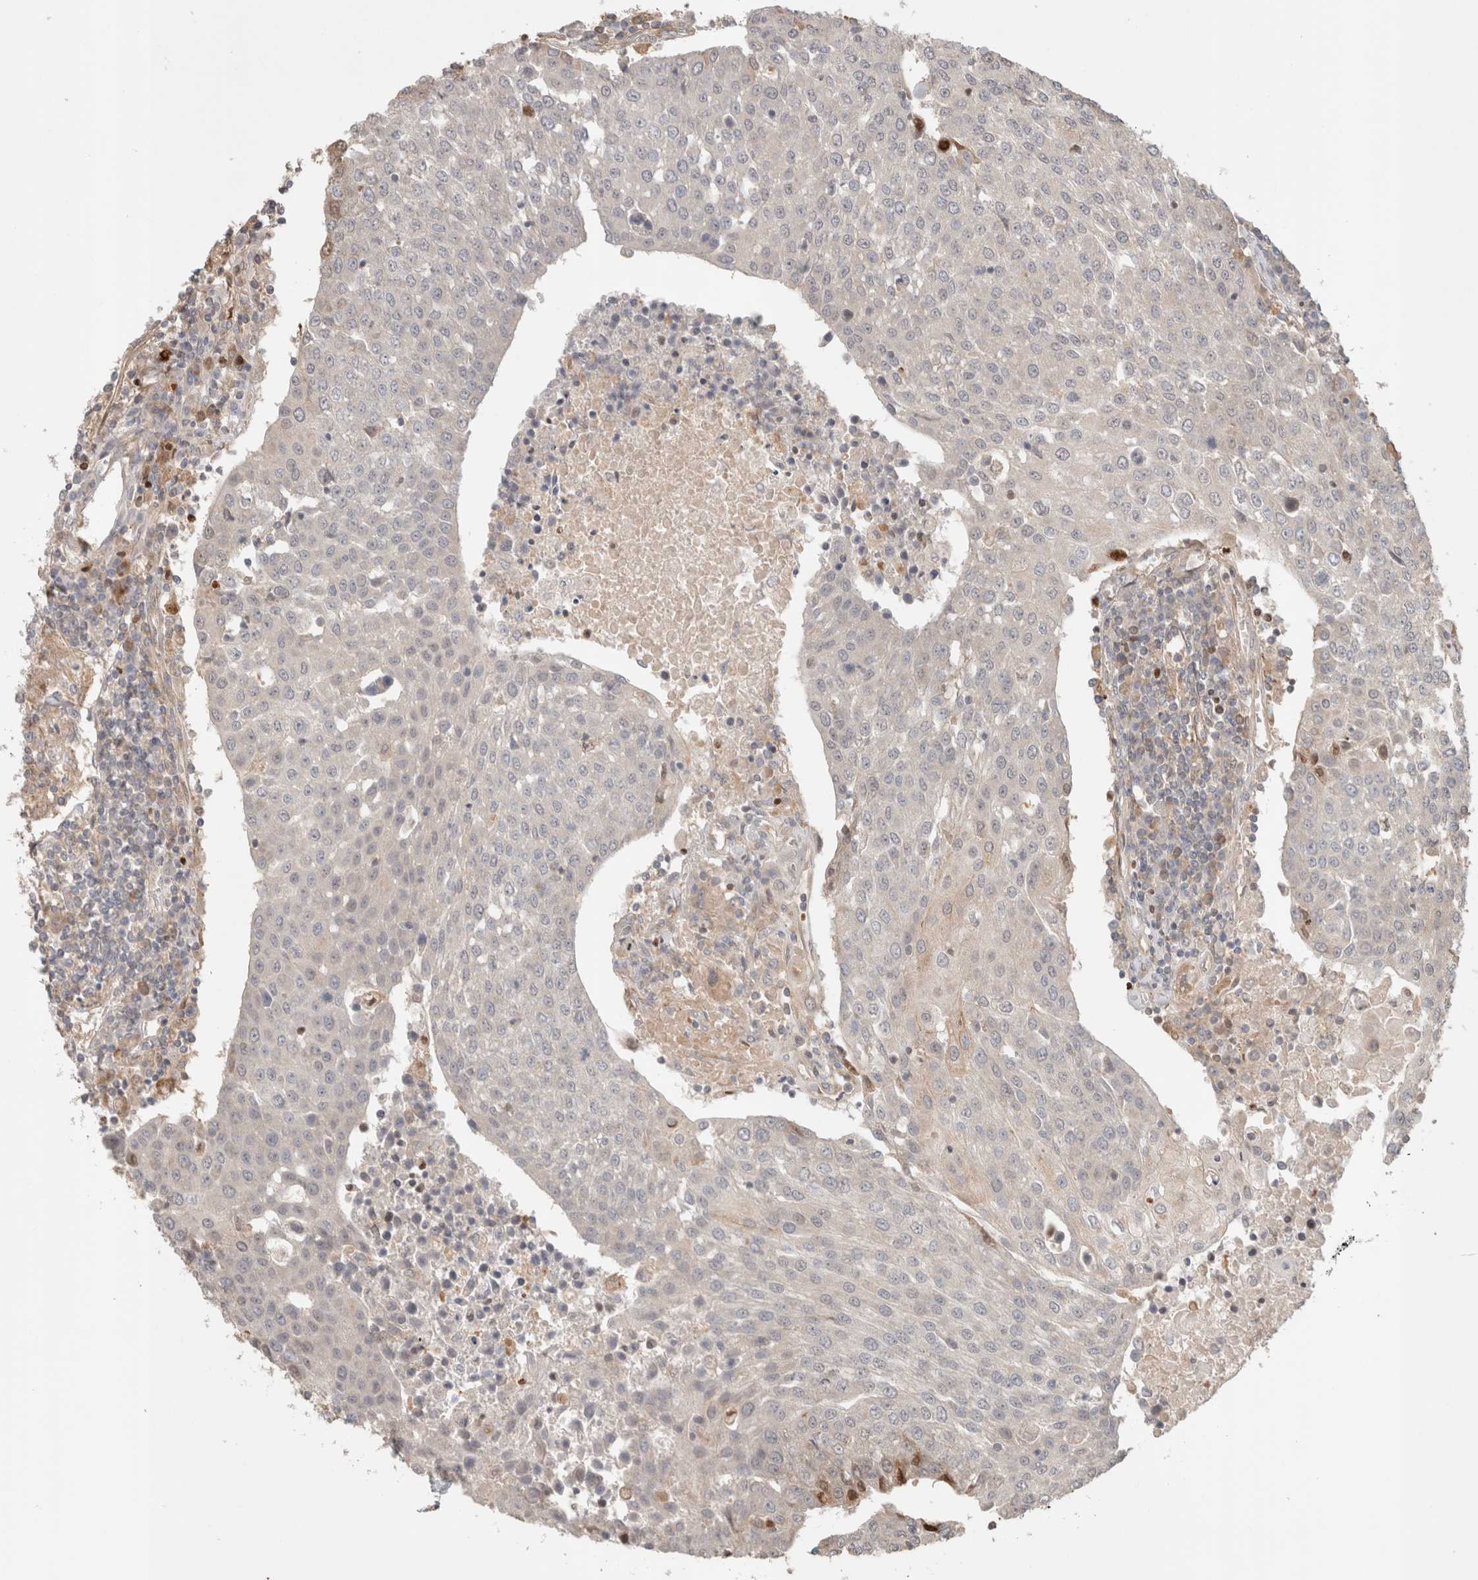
{"staining": {"intensity": "negative", "quantity": "none", "location": "none"}, "tissue": "urothelial cancer", "cell_type": "Tumor cells", "image_type": "cancer", "snomed": [{"axis": "morphology", "description": "Urothelial carcinoma, High grade"}, {"axis": "topography", "description": "Urinary bladder"}], "caption": "IHC of human high-grade urothelial carcinoma displays no expression in tumor cells.", "gene": "HSPG2", "patient": {"sex": "female", "age": 85}}